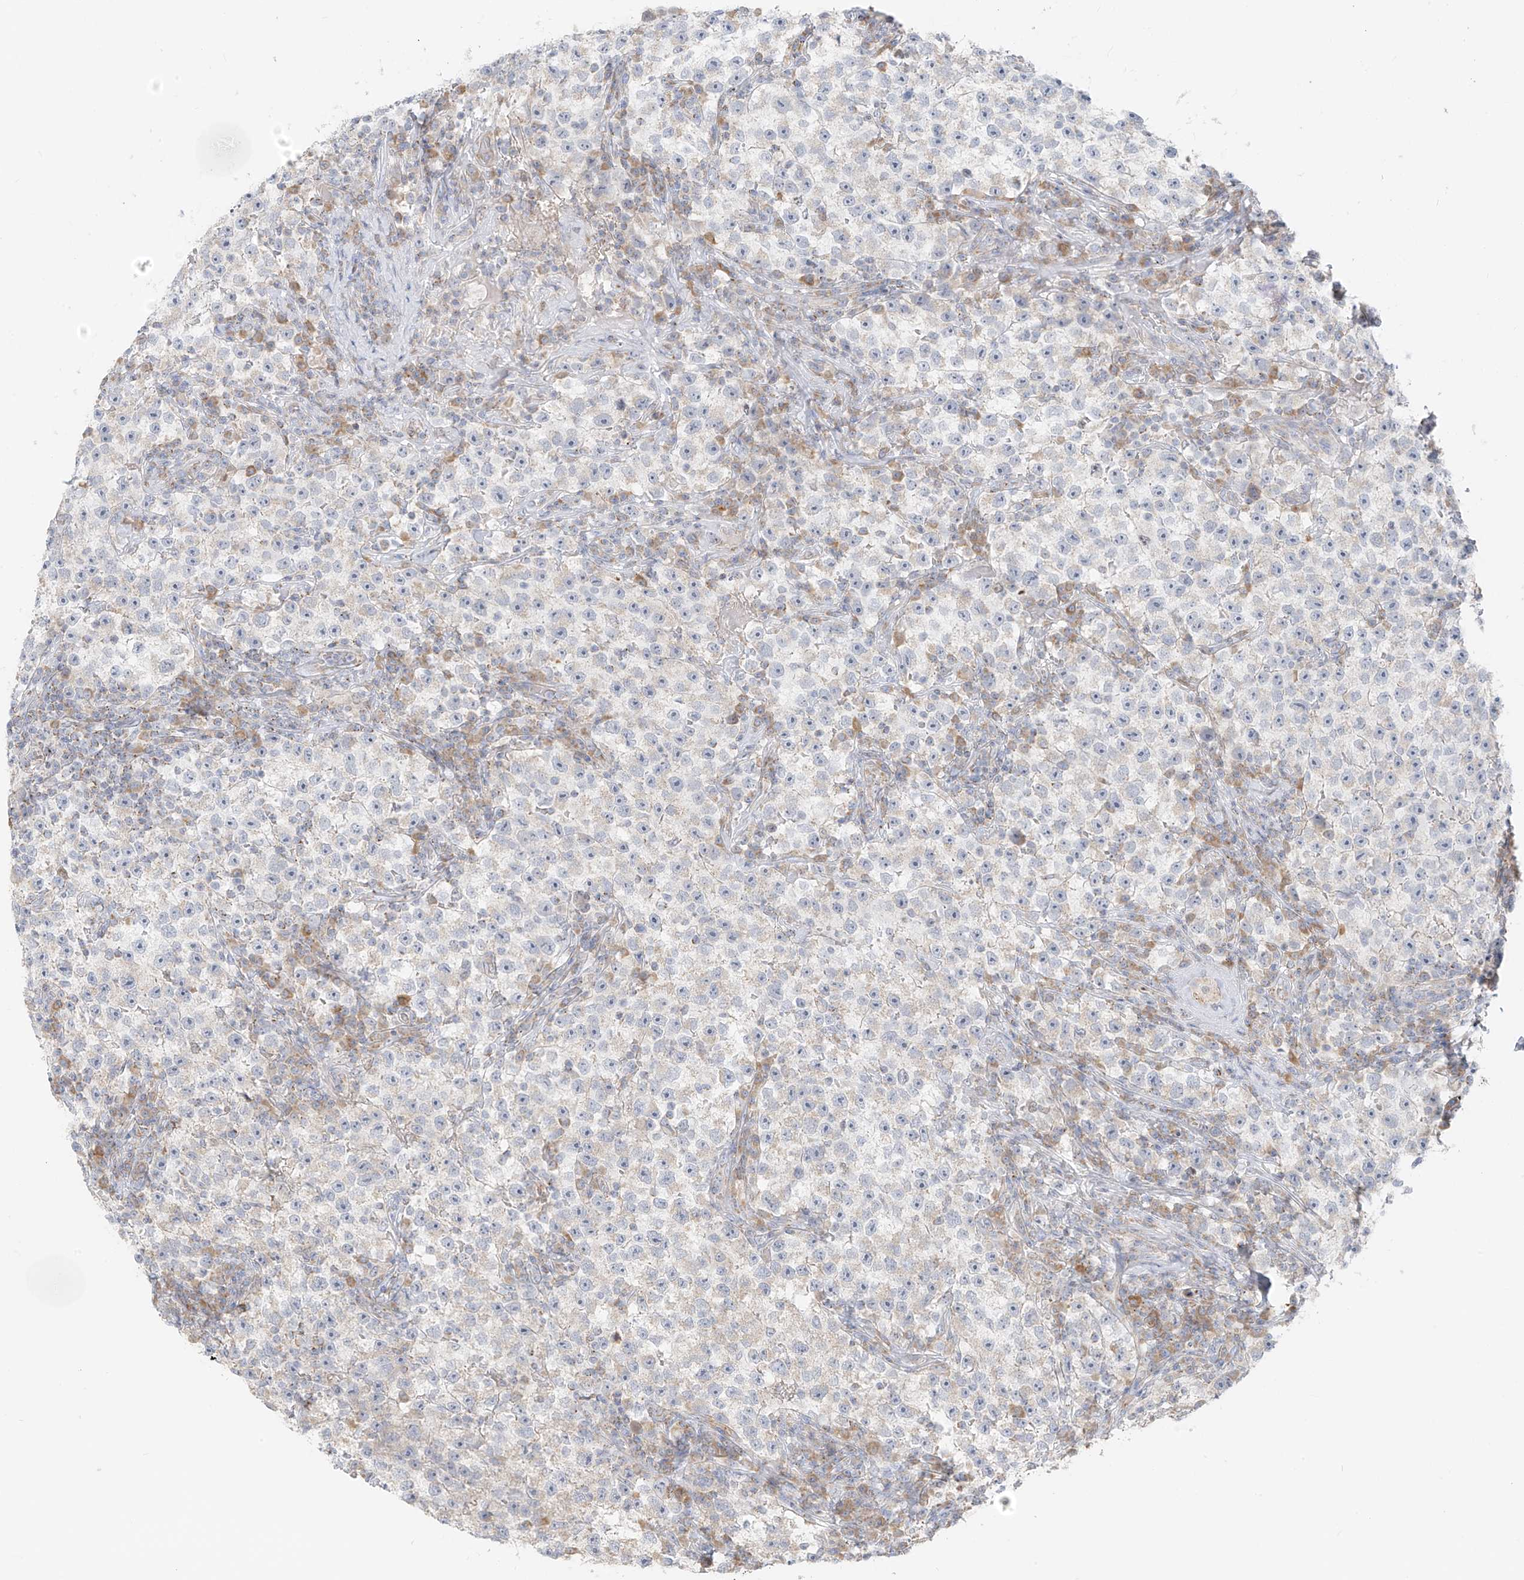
{"staining": {"intensity": "negative", "quantity": "none", "location": "none"}, "tissue": "testis cancer", "cell_type": "Tumor cells", "image_type": "cancer", "snomed": [{"axis": "morphology", "description": "Seminoma, NOS"}, {"axis": "topography", "description": "Testis"}], "caption": "This is a histopathology image of immunohistochemistry staining of seminoma (testis), which shows no staining in tumor cells.", "gene": "UST", "patient": {"sex": "male", "age": 22}}